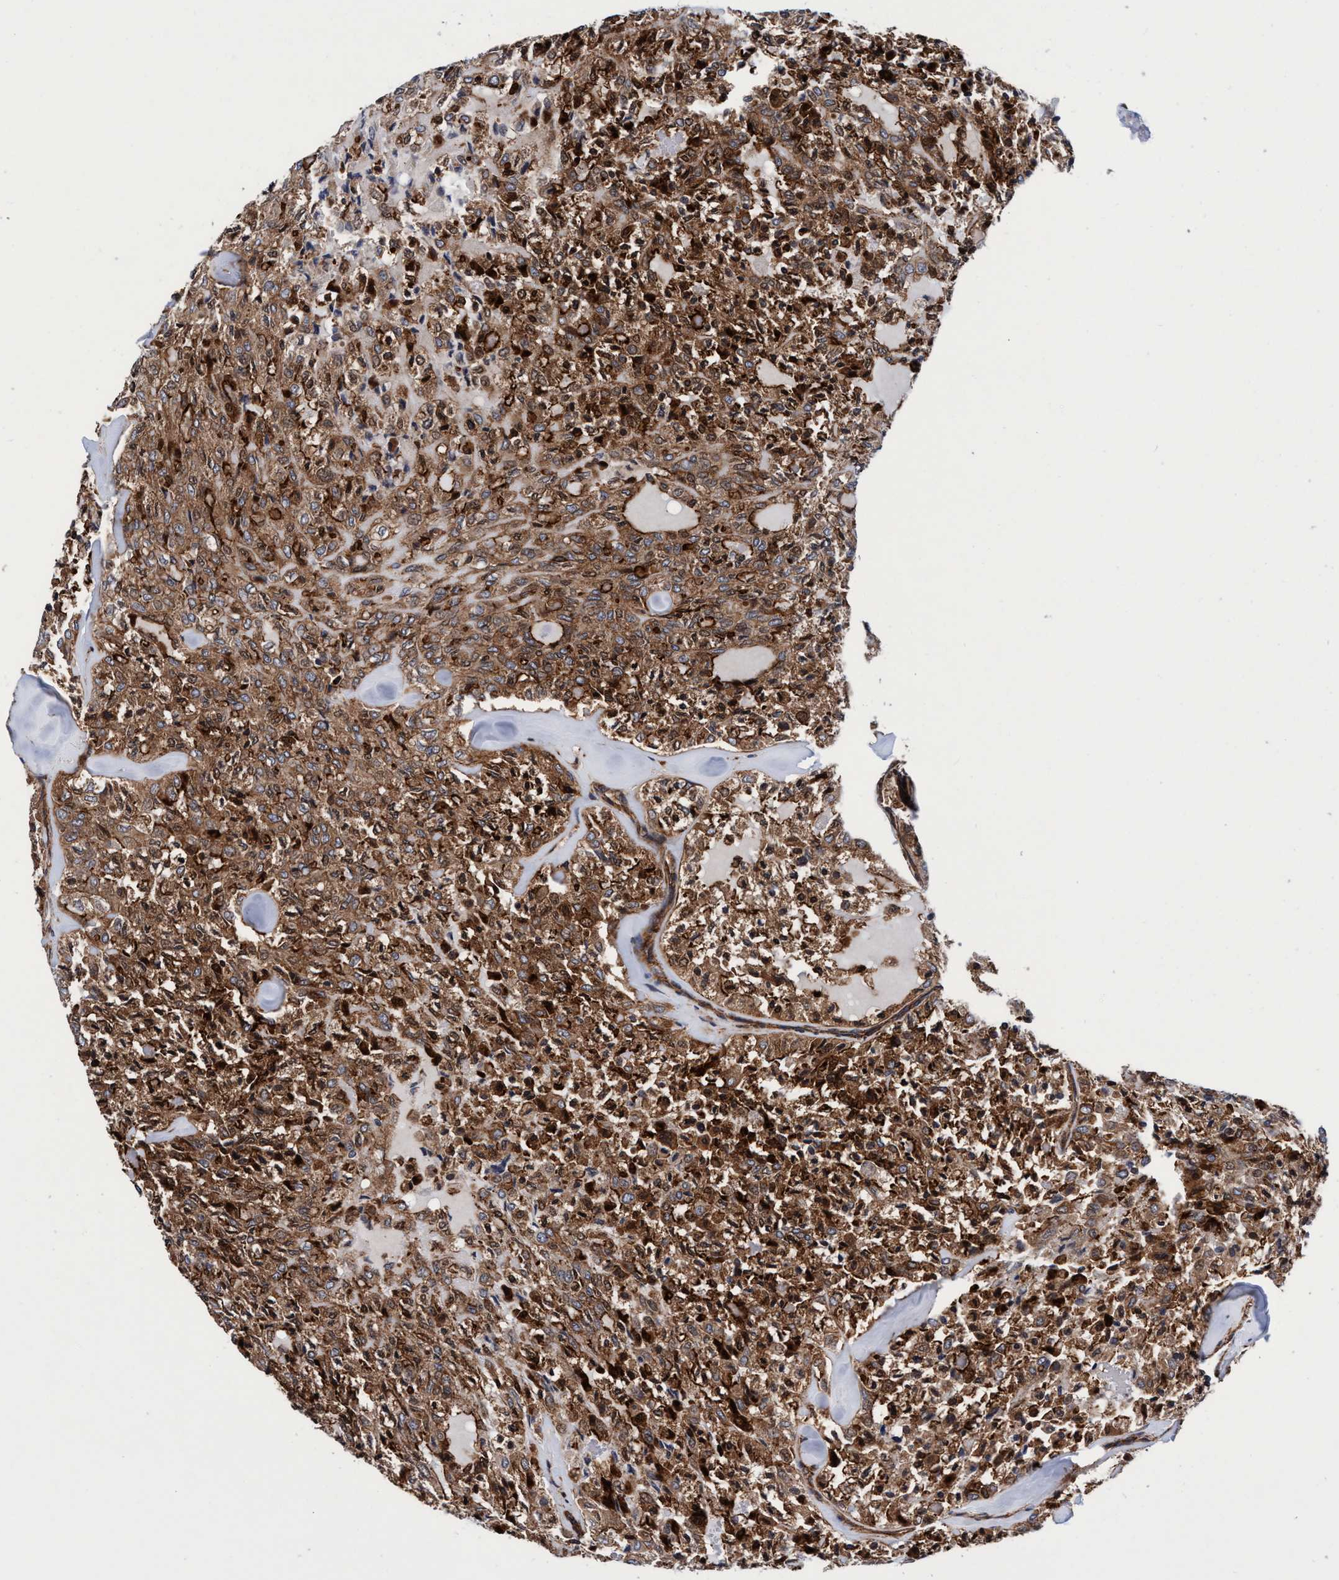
{"staining": {"intensity": "moderate", "quantity": ">75%", "location": "cytoplasmic/membranous"}, "tissue": "thyroid cancer", "cell_type": "Tumor cells", "image_type": "cancer", "snomed": [{"axis": "morphology", "description": "Follicular adenoma carcinoma, NOS"}, {"axis": "topography", "description": "Thyroid gland"}], "caption": "About >75% of tumor cells in human thyroid follicular adenoma carcinoma show moderate cytoplasmic/membranous protein expression as visualized by brown immunohistochemical staining.", "gene": "MCM3AP", "patient": {"sex": "male", "age": 75}}